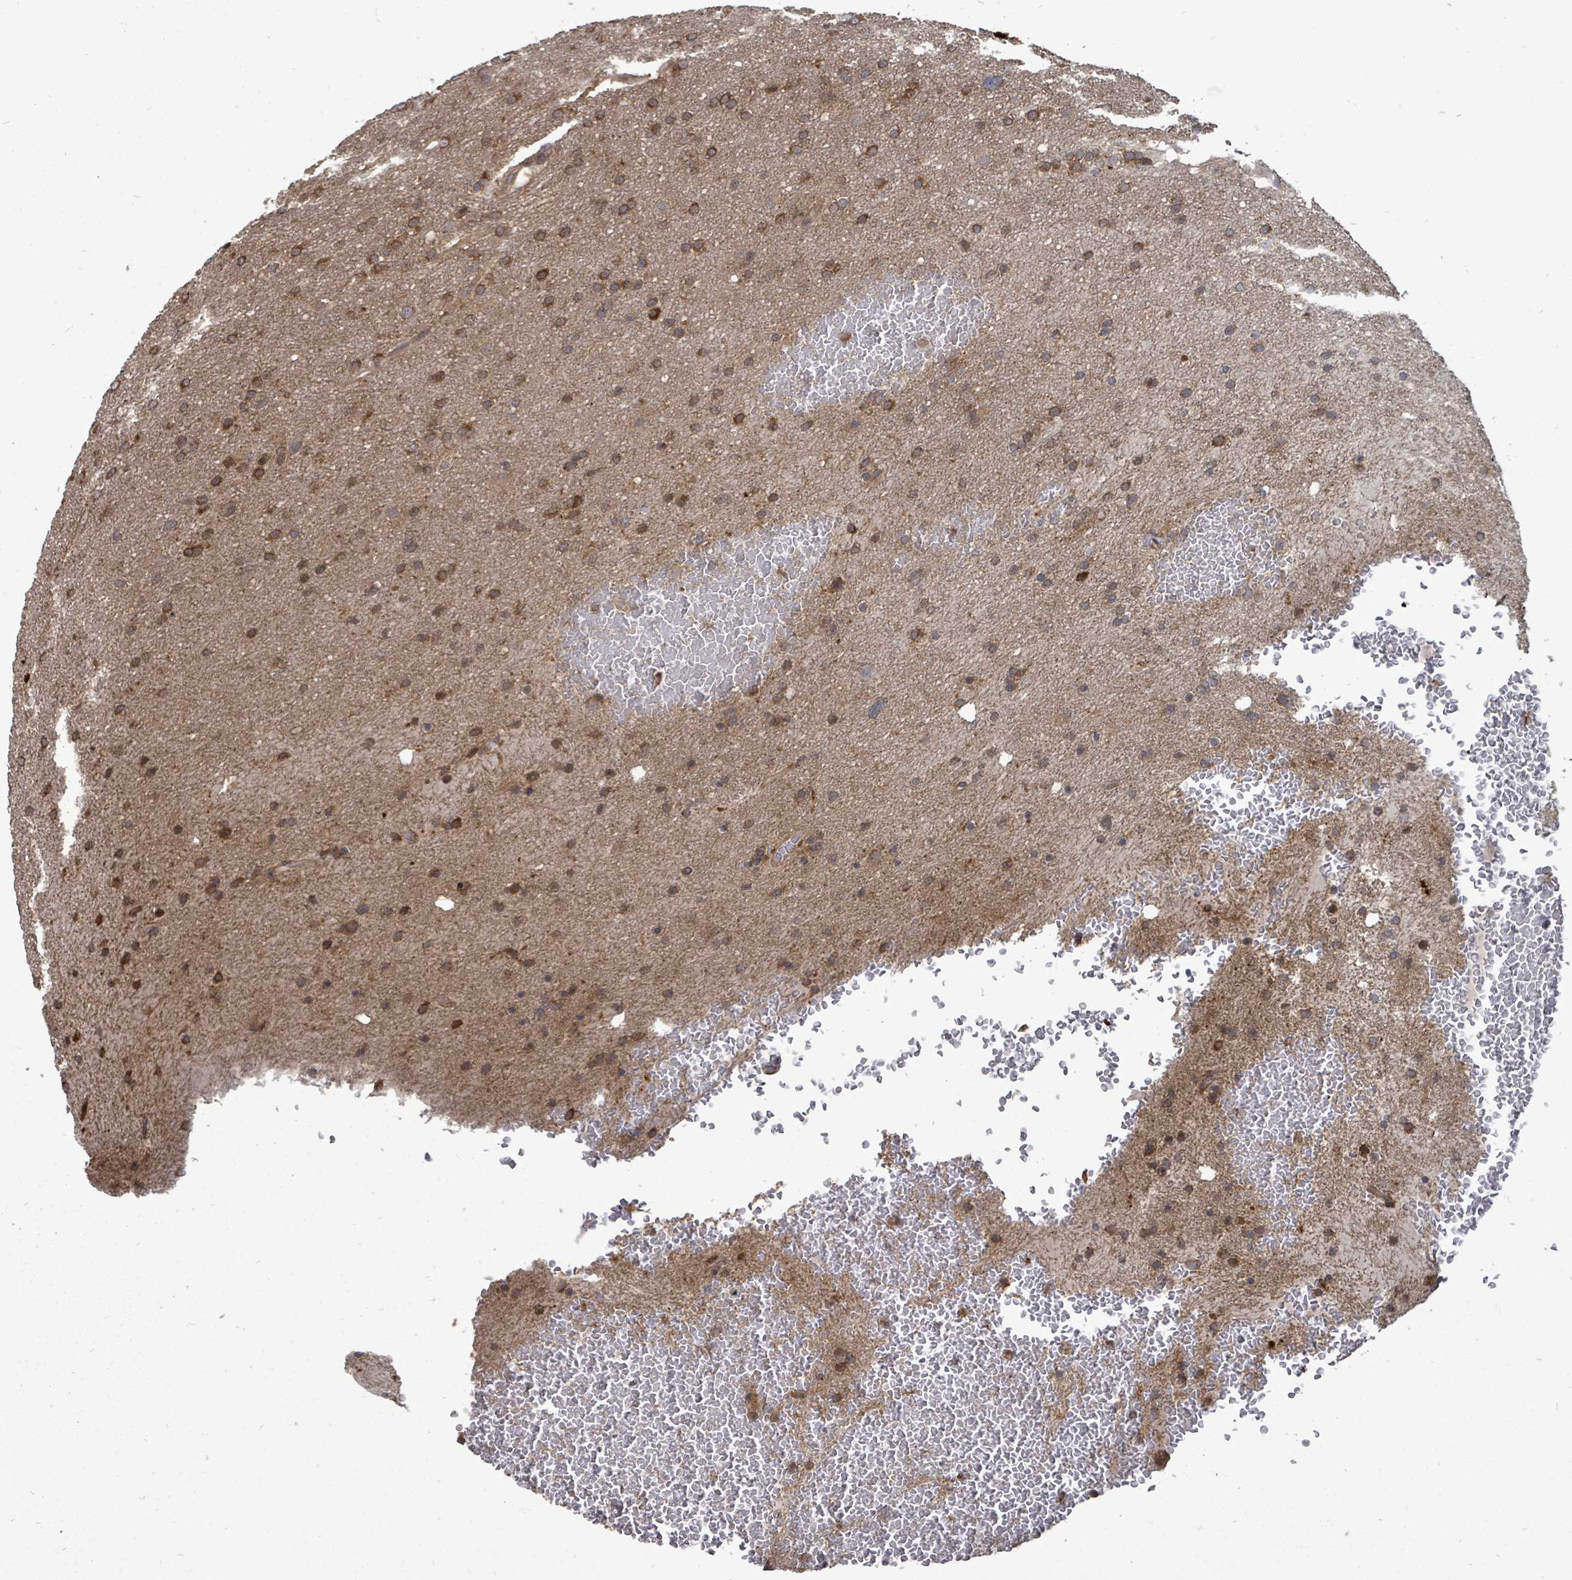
{"staining": {"intensity": "strong", "quantity": "25%-75%", "location": "cytoplasmic/membranous"}, "tissue": "glioma", "cell_type": "Tumor cells", "image_type": "cancer", "snomed": [{"axis": "morphology", "description": "Glioma, malignant, High grade"}, {"axis": "topography", "description": "Cerebral cortex"}], "caption": "Protein staining demonstrates strong cytoplasmic/membranous staining in approximately 25%-75% of tumor cells in high-grade glioma (malignant).", "gene": "EIF3C", "patient": {"sex": "female", "age": 36}}